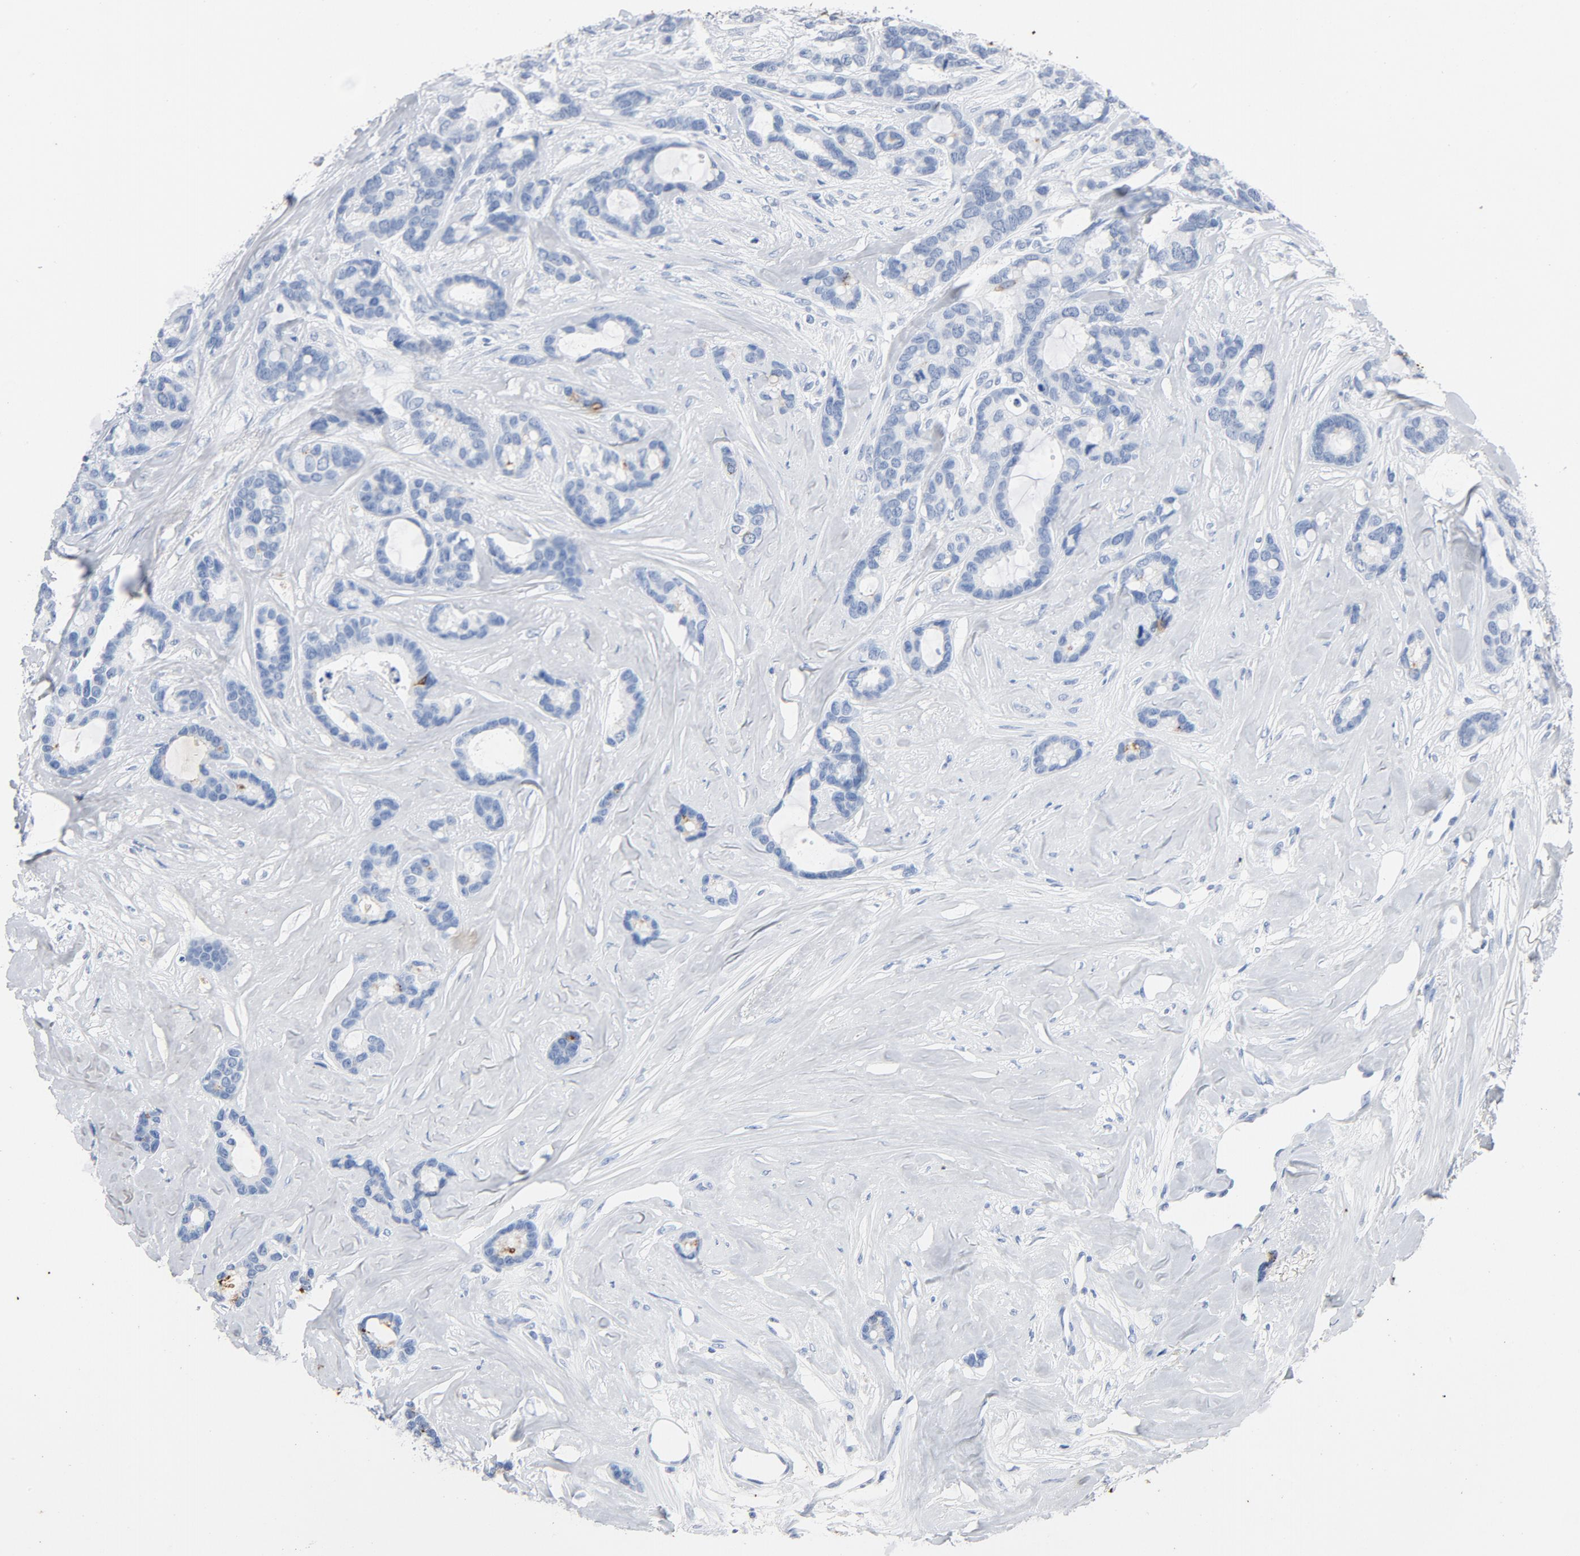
{"staining": {"intensity": "negative", "quantity": "none", "location": "none"}, "tissue": "breast cancer", "cell_type": "Tumor cells", "image_type": "cancer", "snomed": [{"axis": "morphology", "description": "Duct carcinoma"}, {"axis": "topography", "description": "Breast"}], "caption": "Human breast cancer stained for a protein using IHC demonstrates no staining in tumor cells.", "gene": "PTPRB", "patient": {"sex": "female", "age": 87}}